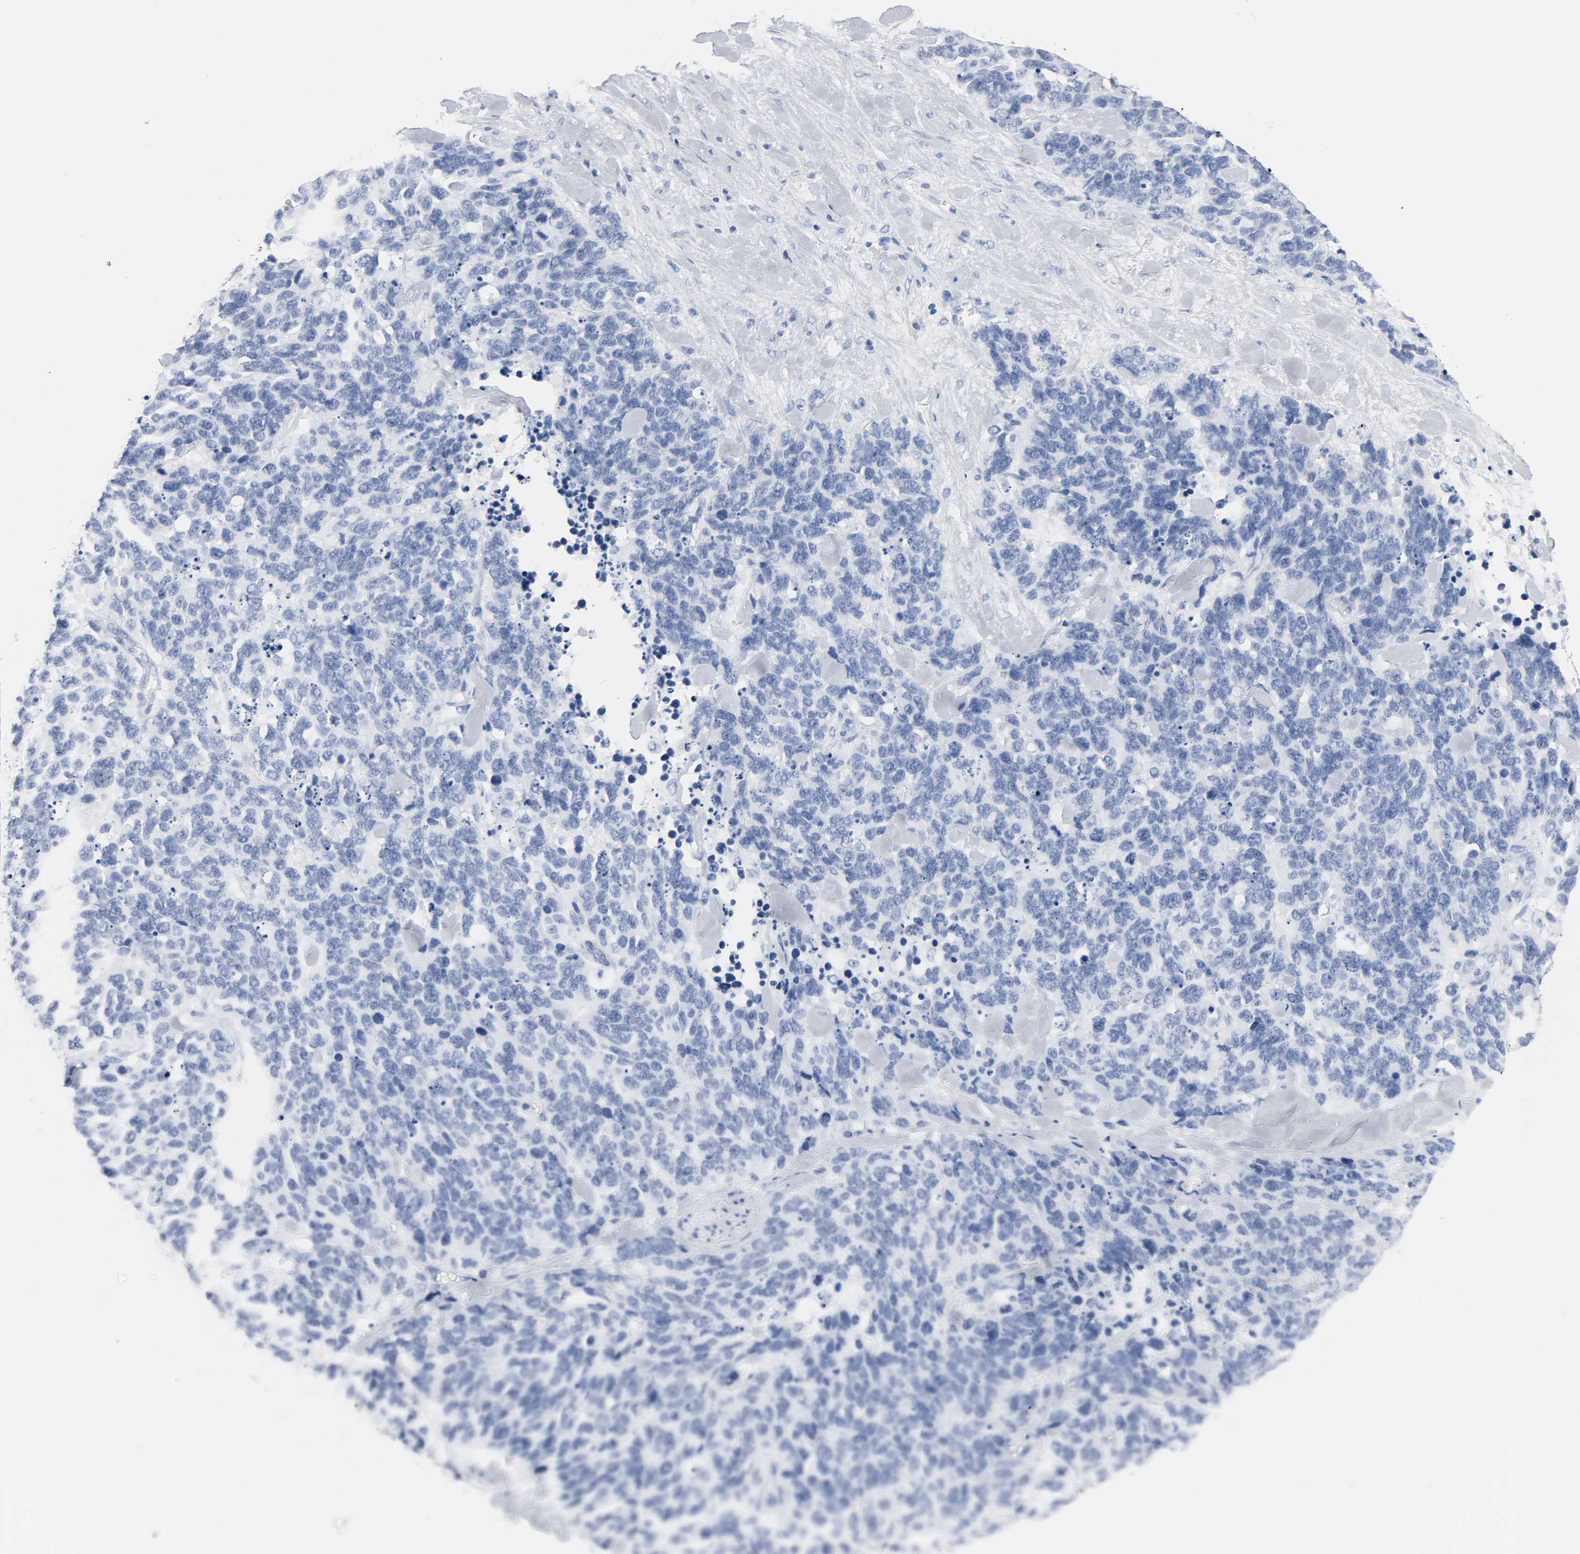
{"staining": {"intensity": "negative", "quantity": "none", "location": "none"}, "tissue": "lung cancer", "cell_type": "Tumor cells", "image_type": "cancer", "snomed": [{"axis": "morphology", "description": "Neoplasm, malignant, NOS"}, {"axis": "topography", "description": "Lung"}], "caption": "Immunohistochemistry (IHC) histopathology image of neoplasm (malignant) (lung) stained for a protein (brown), which exhibits no positivity in tumor cells.", "gene": "ACP3", "patient": {"sex": "female", "age": 58}}